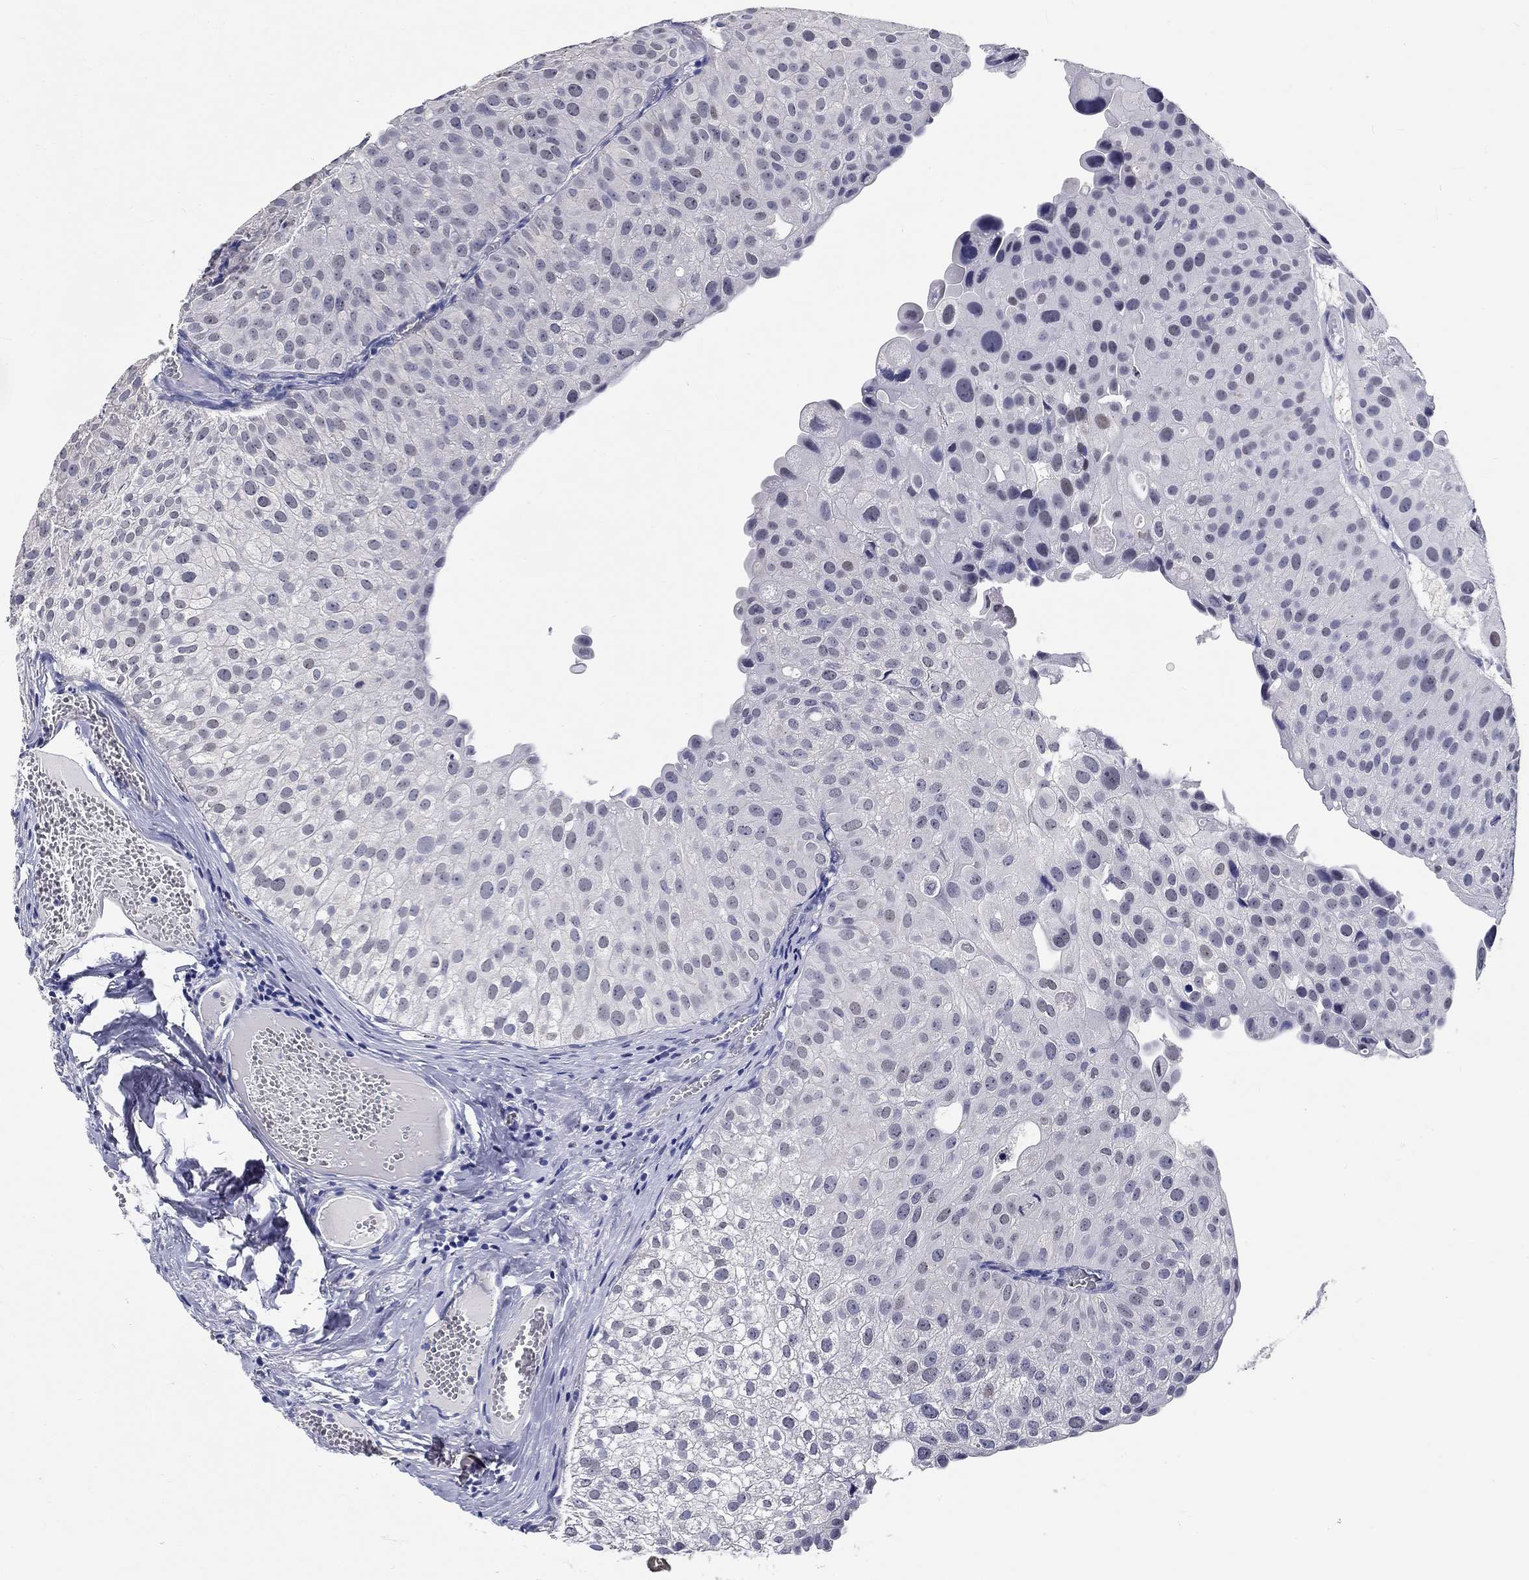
{"staining": {"intensity": "negative", "quantity": "none", "location": "none"}, "tissue": "urothelial cancer", "cell_type": "Tumor cells", "image_type": "cancer", "snomed": [{"axis": "morphology", "description": "Urothelial carcinoma, Low grade"}, {"axis": "topography", "description": "Urinary bladder"}], "caption": "Tumor cells show no significant positivity in low-grade urothelial carcinoma.", "gene": "GRIN1", "patient": {"sex": "female", "age": 78}}